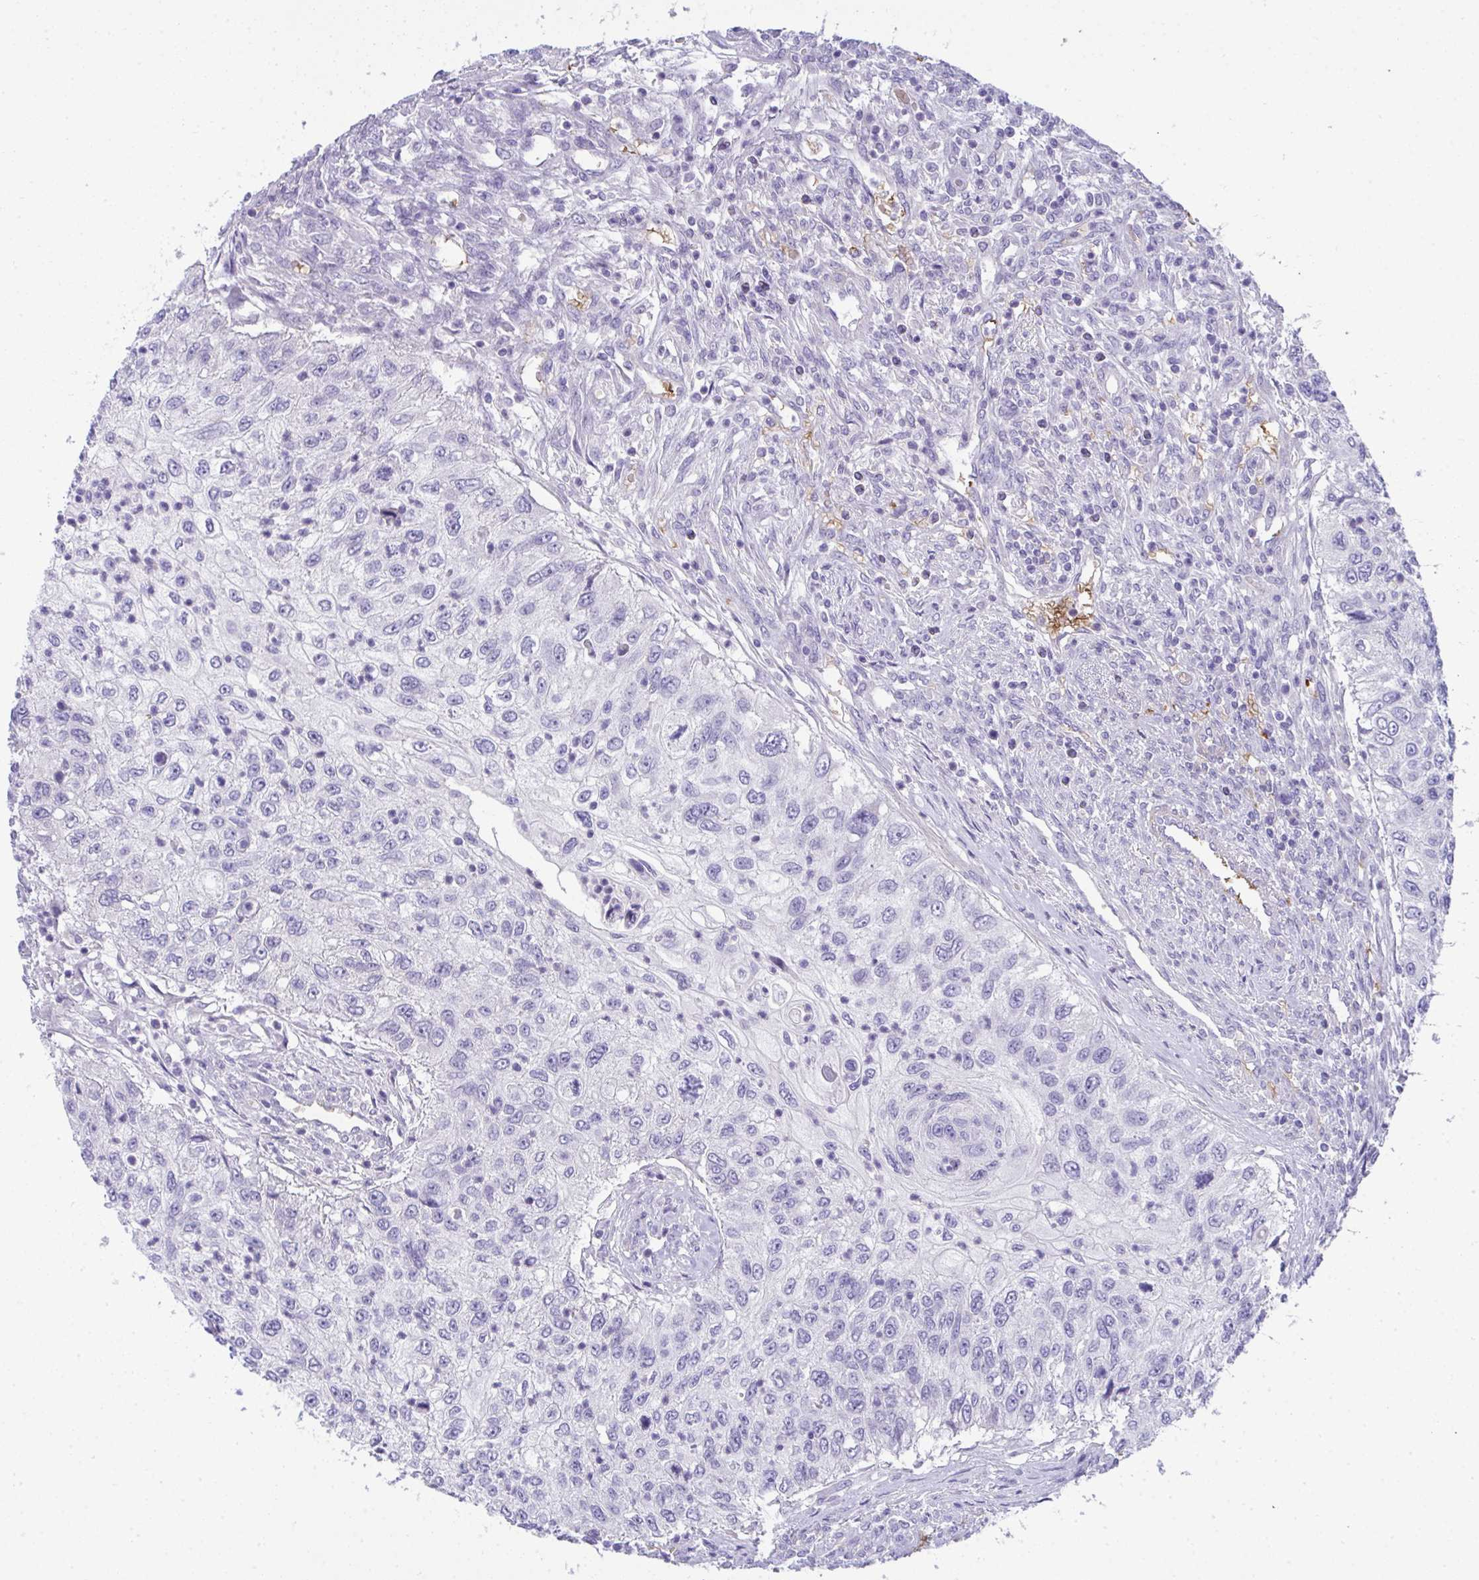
{"staining": {"intensity": "negative", "quantity": "none", "location": "none"}, "tissue": "urothelial cancer", "cell_type": "Tumor cells", "image_type": "cancer", "snomed": [{"axis": "morphology", "description": "Urothelial carcinoma, High grade"}, {"axis": "topography", "description": "Urinary bladder"}], "caption": "This is a image of immunohistochemistry staining of urothelial cancer, which shows no staining in tumor cells.", "gene": "SPTB", "patient": {"sex": "female", "age": 60}}